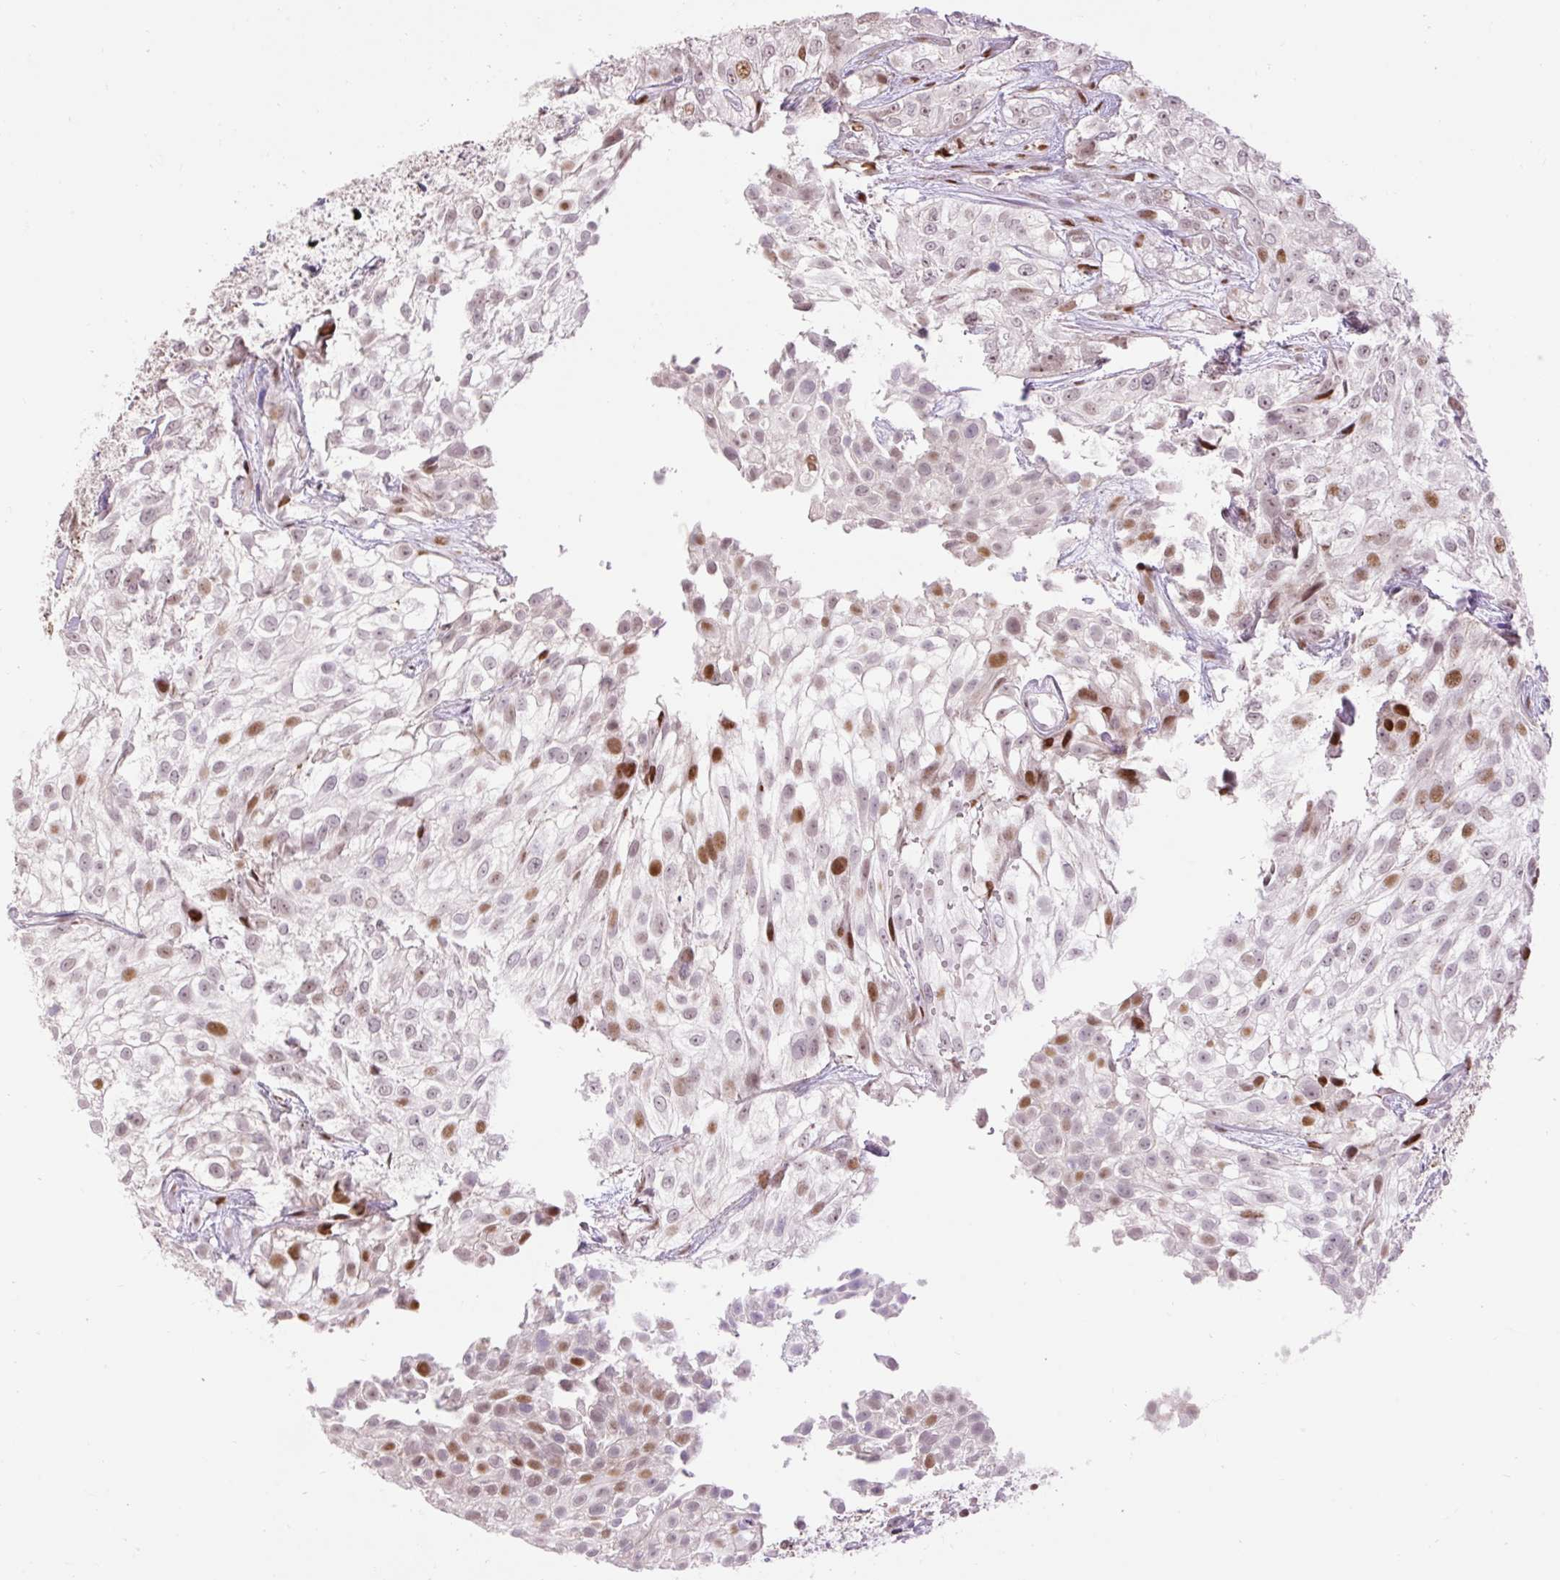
{"staining": {"intensity": "moderate", "quantity": "<25%", "location": "nuclear"}, "tissue": "urothelial cancer", "cell_type": "Tumor cells", "image_type": "cancer", "snomed": [{"axis": "morphology", "description": "Urothelial carcinoma, High grade"}, {"axis": "topography", "description": "Urinary bladder"}], "caption": "Immunohistochemical staining of urothelial carcinoma (high-grade) displays low levels of moderate nuclear protein expression in approximately <25% of tumor cells.", "gene": "RIPPLY3", "patient": {"sex": "male", "age": 56}}